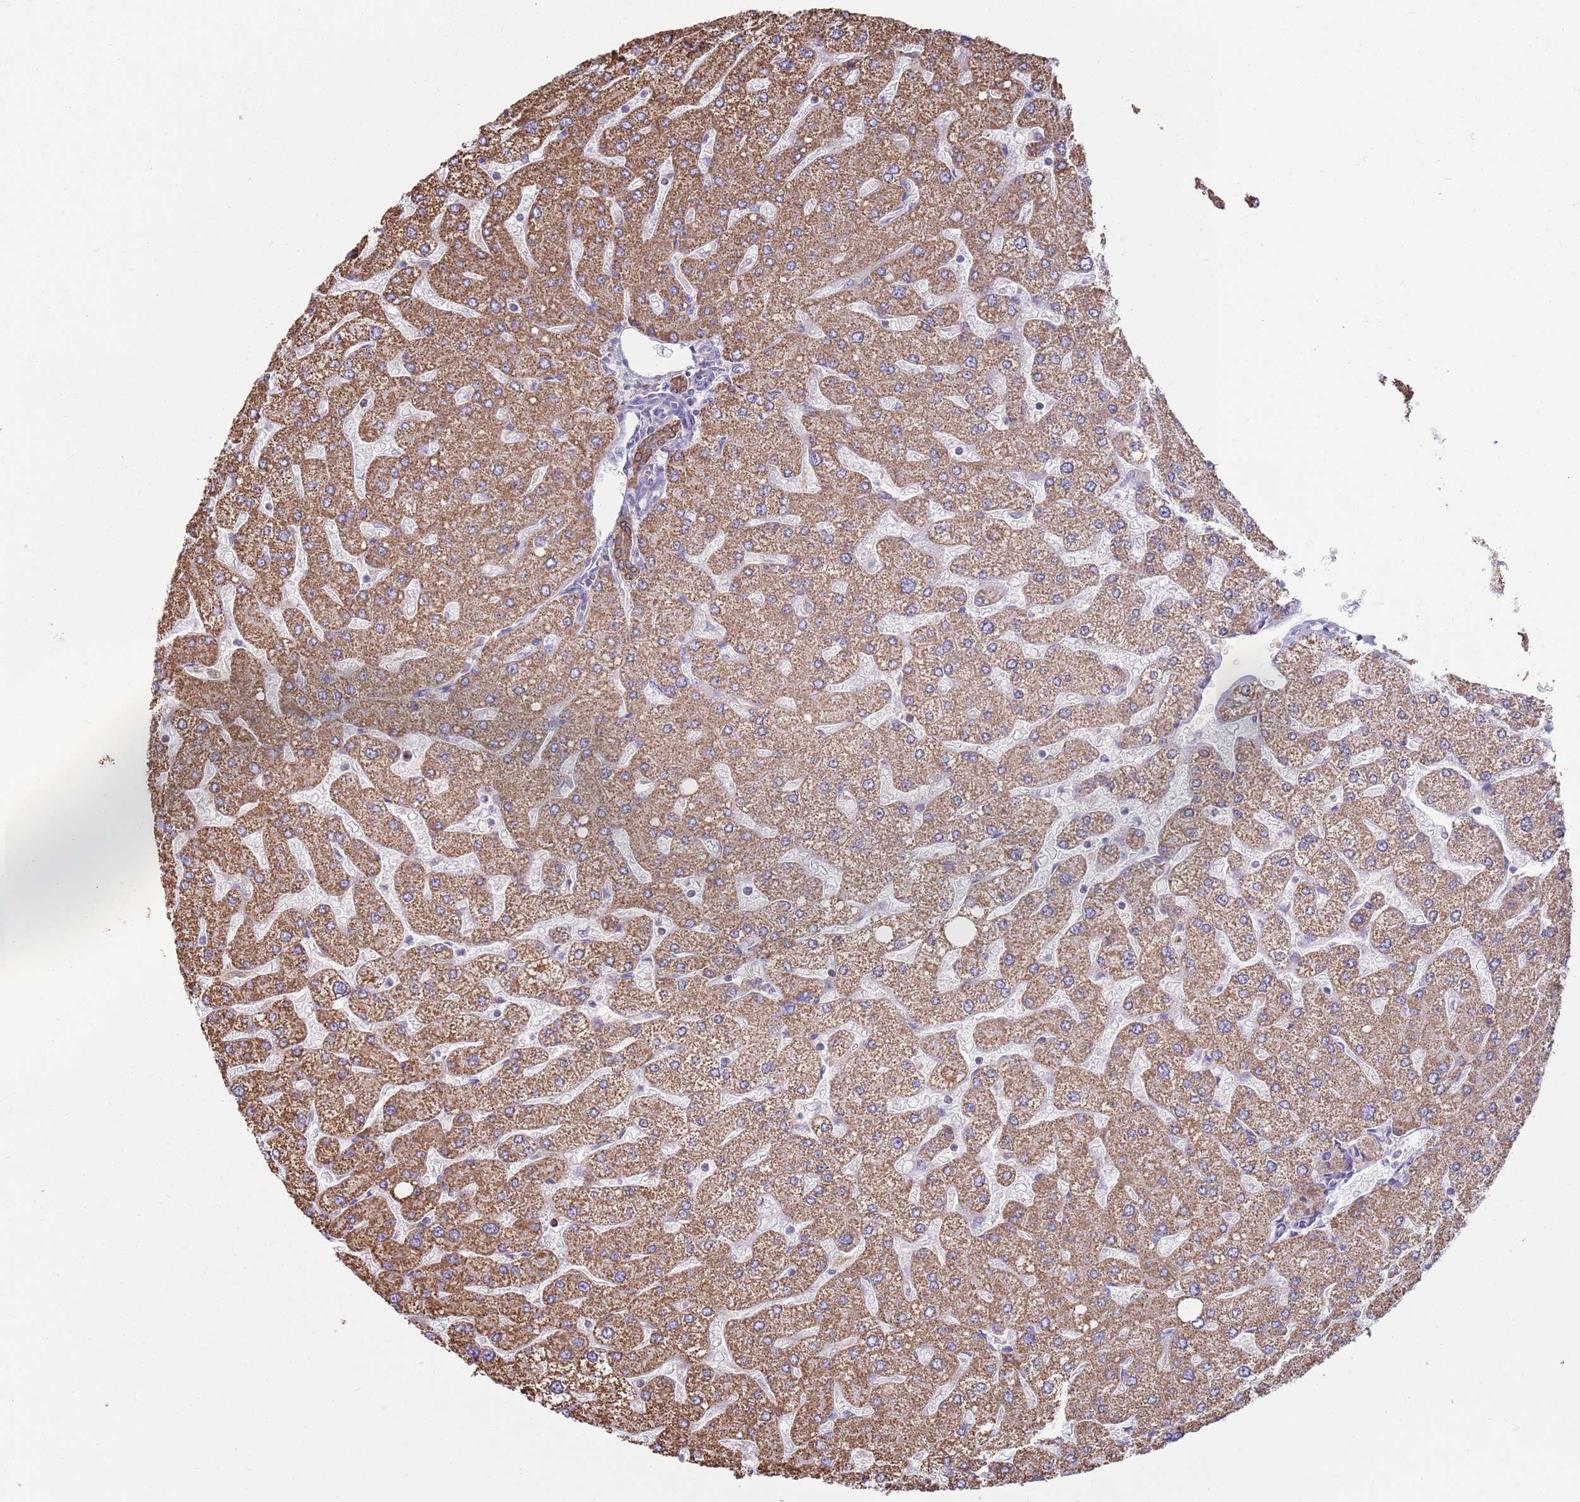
{"staining": {"intensity": "moderate", "quantity": ">75%", "location": "cytoplasmic/membranous"}, "tissue": "liver", "cell_type": "Cholangiocytes", "image_type": "normal", "snomed": [{"axis": "morphology", "description": "Normal tissue, NOS"}, {"axis": "topography", "description": "Liver"}], "caption": "Protein staining of normal liver shows moderate cytoplasmic/membranous expression in about >75% of cholangiocytes.", "gene": "TTLL1", "patient": {"sex": "male", "age": 55}}